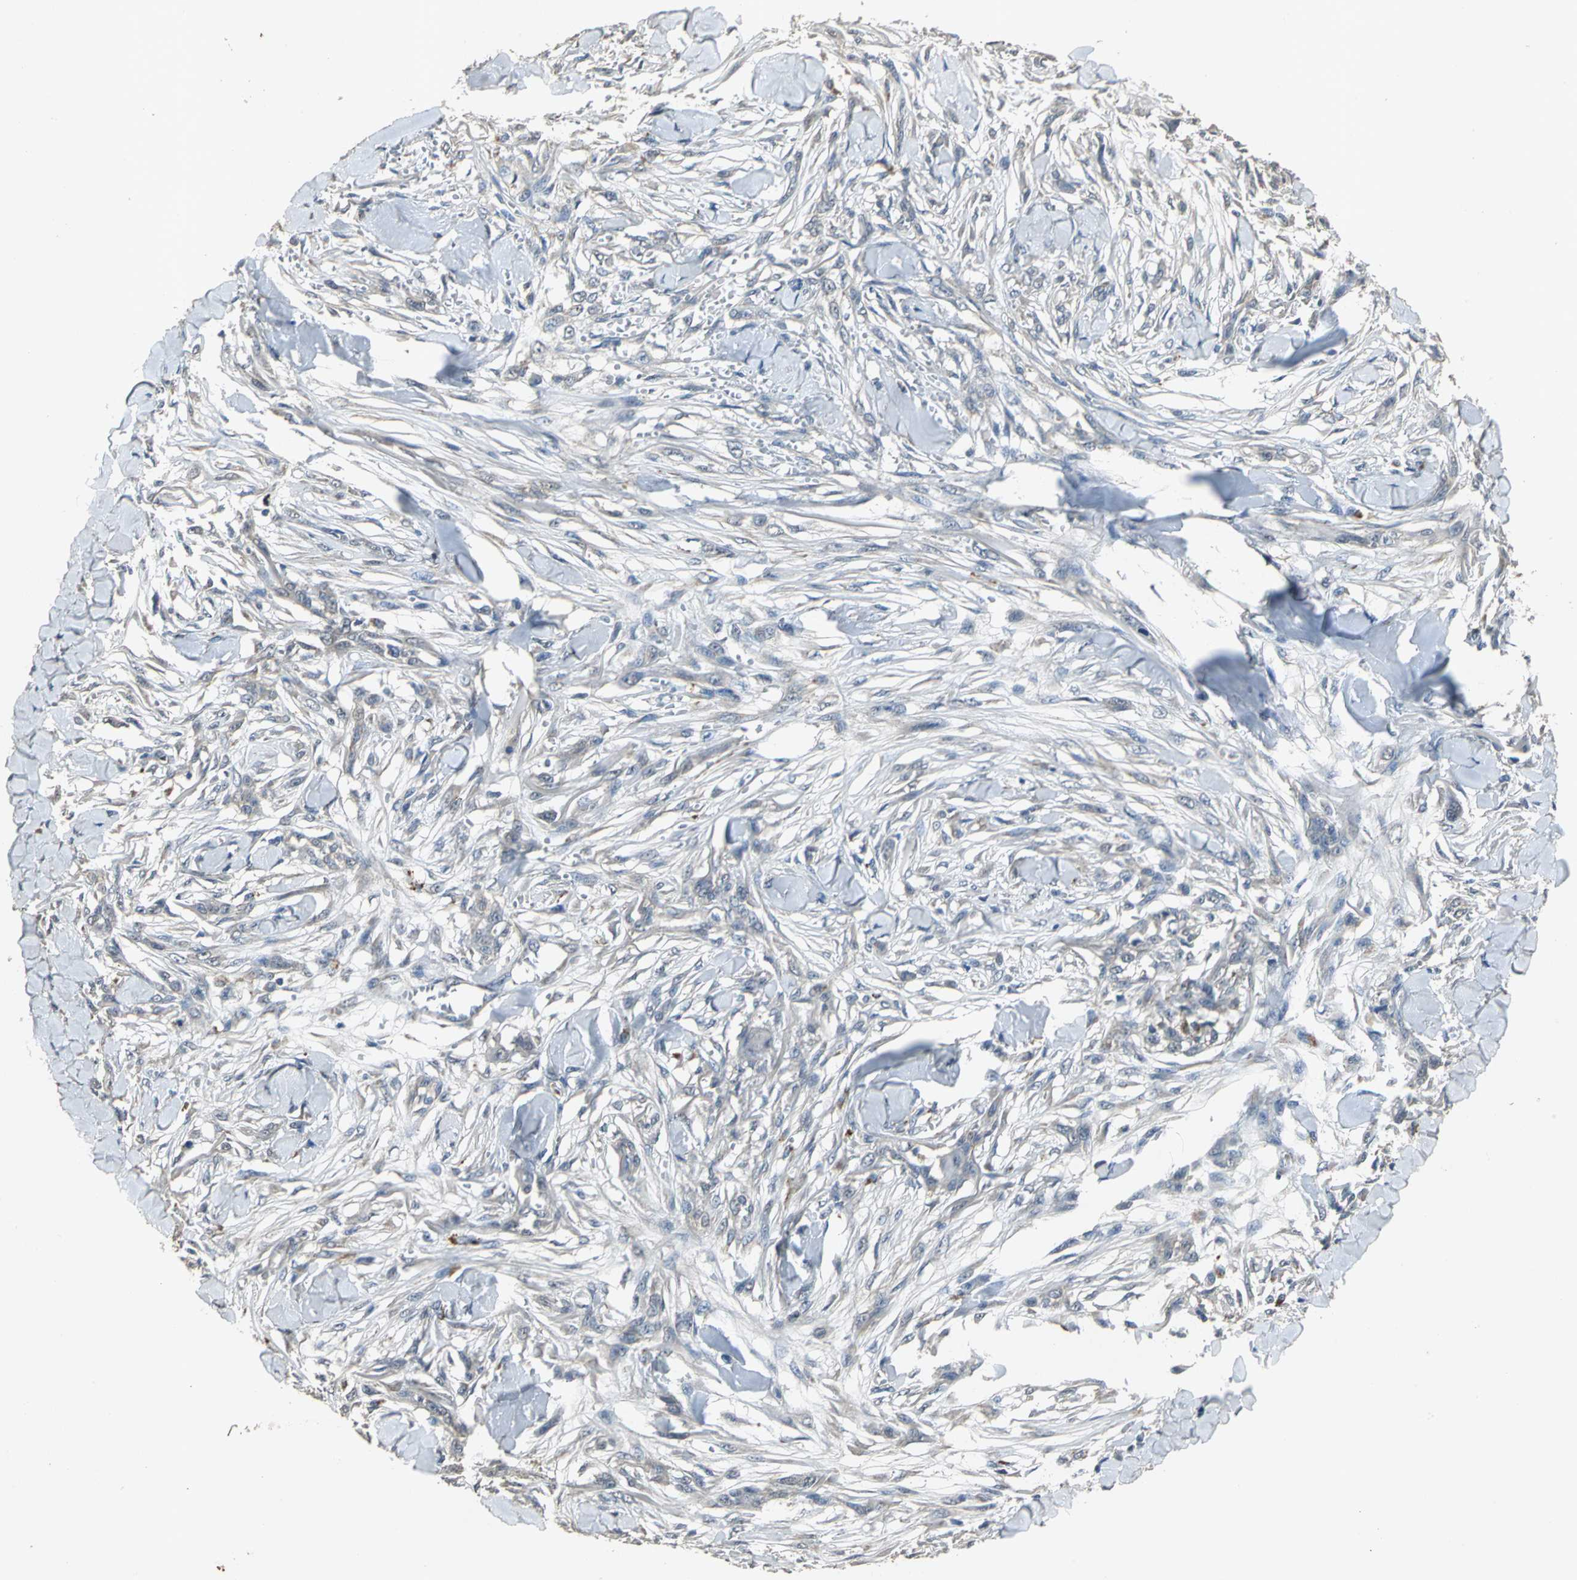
{"staining": {"intensity": "weak", "quantity": "25%-75%", "location": "cytoplasmic/membranous"}, "tissue": "skin cancer", "cell_type": "Tumor cells", "image_type": "cancer", "snomed": [{"axis": "morphology", "description": "Normal tissue, NOS"}, {"axis": "morphology", "description": "Squamous cell carcinoma, NOS"}, {"axis": "topography", "description": "Skin"}], "caption": "Weak cytoplasmic/membranous staining for a protein is identified in approximately 25%-75% of tumor cells of skin squamous cell carcinoma using immunohistochemistry (IHC).", "gene": "OCLN", "patient": {"sex": "female", "age": 59}}